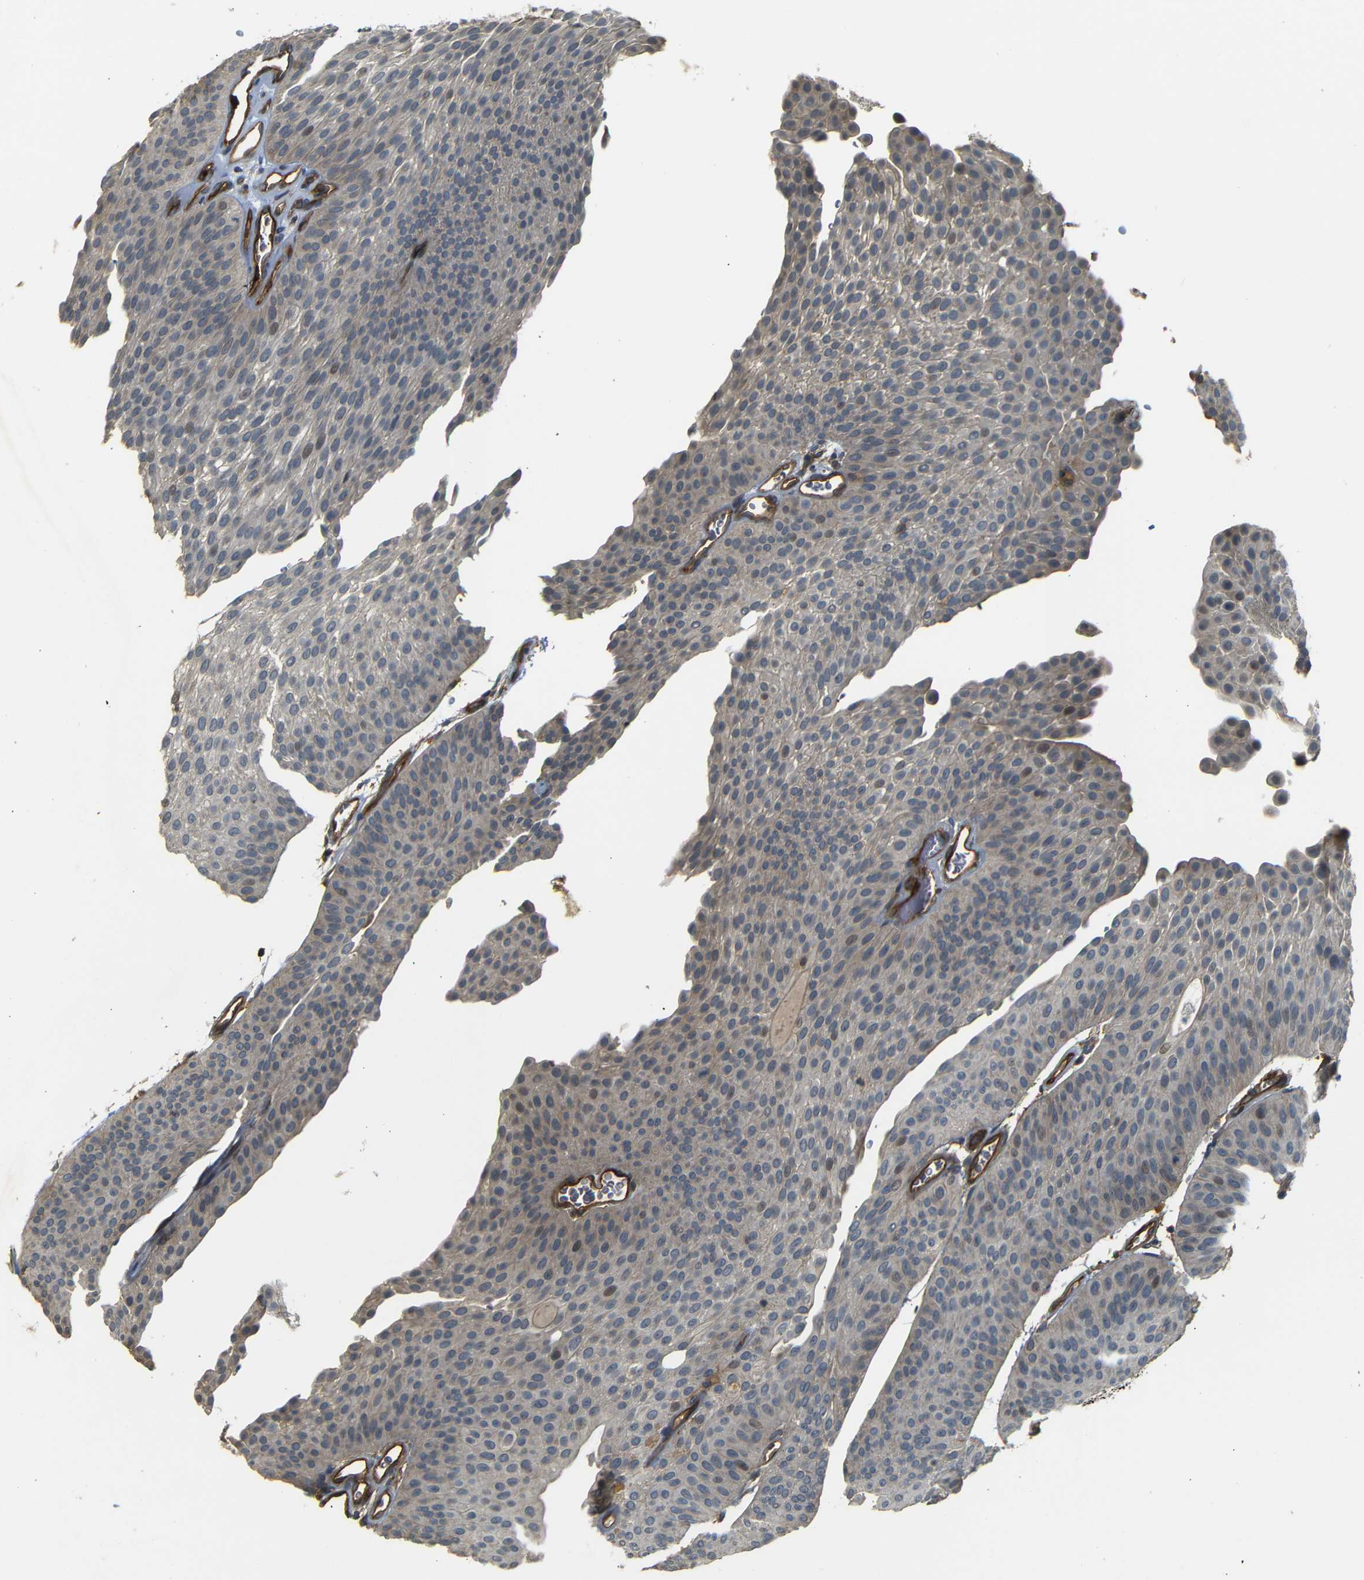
{"staining": {"intensity": "weak", "quantity": ">75%", "location": "cytoplasmic/membranous,nuclear"}, "tissue": "urothelial cancer", "cell_type": "Tumor cells", "image_type": "cancer", "snomed": [{"axis": "morphology", "description": "Urothelial carcinoma, Low grade"}, {"axis": "topography", "description": "Urinary bladder"}], "caption": "This histopathology image shows IHC staining of human urothelial cancer, with low weak cytoplasmic/membranous and nuclear staining in about >75% of tumor cells.", "gene": "RELL1", "patient": {"sex": "female", "age": 60}}